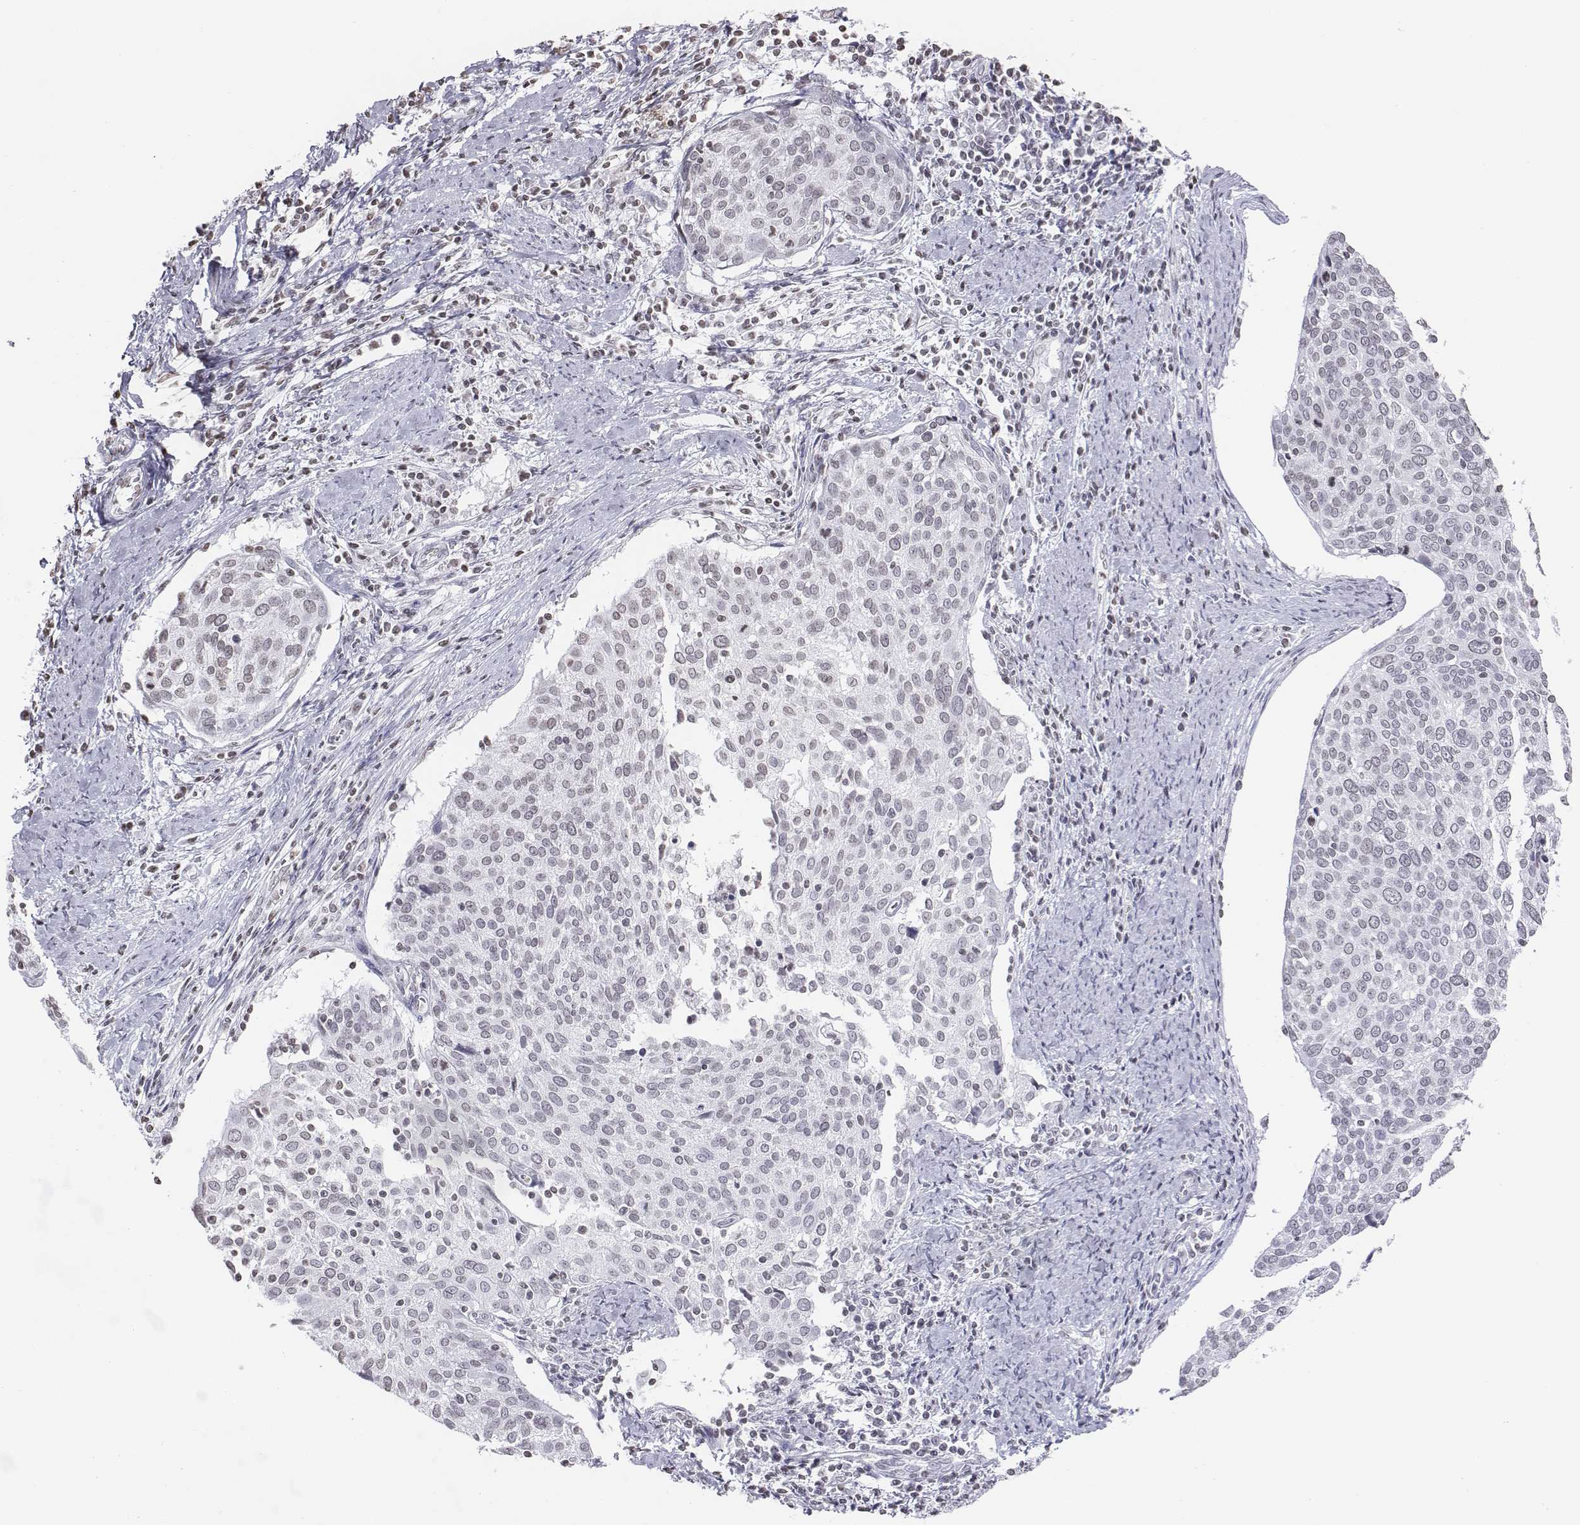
{"staining": {"intensity": "negative", "quantity": "none", "location": "none"}, "tissue": "cervical cancer", "cell_type": "Tumor cells", "image_type": "cancer", "snomed": [{"axis": "morphology", "description": "Squamous cell carcinoma, NOS"}, {"axis": "topography", "description": "Cervix"}], "caption": "Immunohistochemistry of squamous cell carcinoma (cervical) shows no staining in tumor cells.", "gene": "BARHL1", "patient": {"sex": "female", "age": 39}}